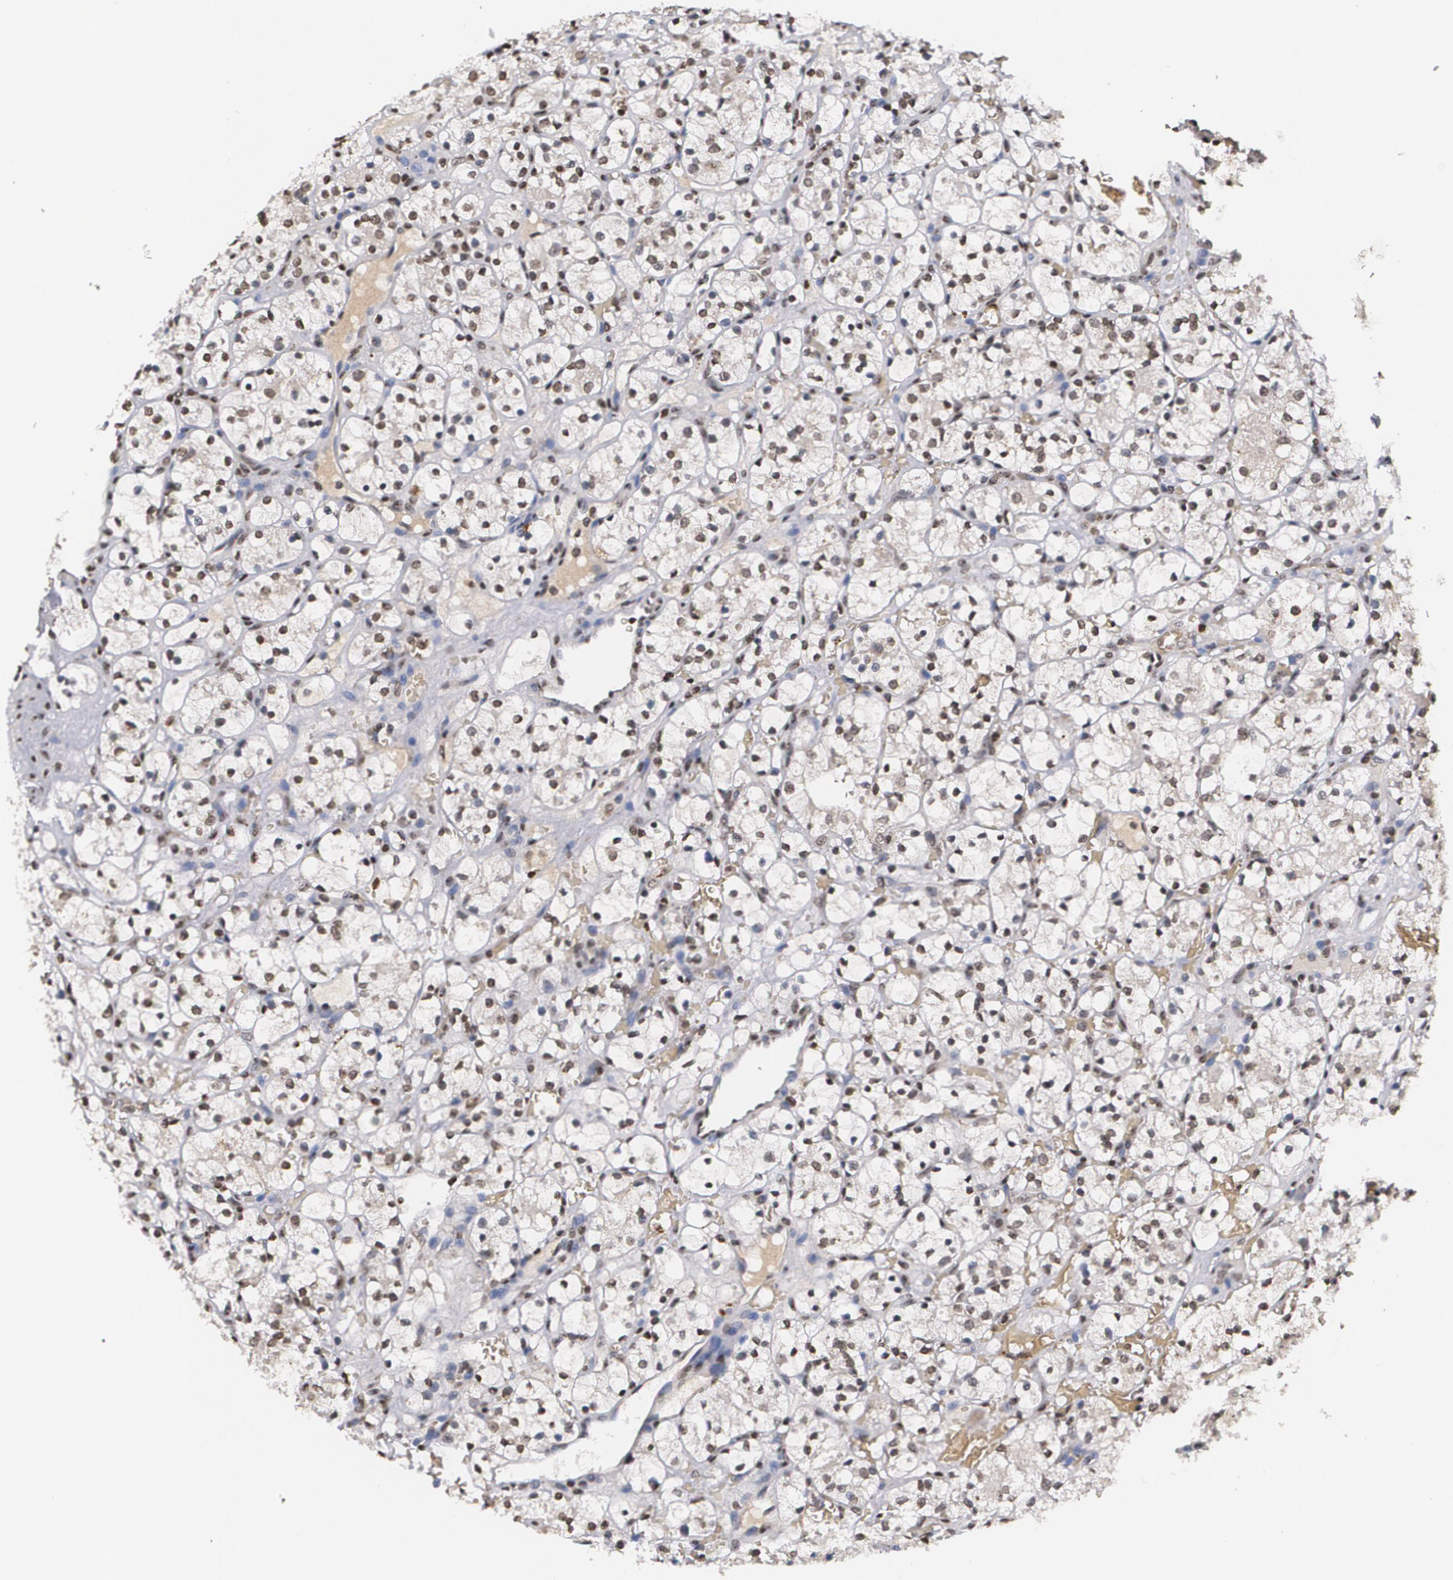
{"staining": {"intensity": "moderate", "quantity": "25%-75%", "location": "nuclear"}, "tissue": "renal cancer", "cell_type": "Tumor cells", "image_type": "cancer", "snomed": [{"axis": "morphology", "description": "Adenocarcinoma, NOS"}, {"axis": "topography", "description": "Kidney"}], "caption": "Renal cancer (adenocarcinoma) stained with DAB (3,3'-diaminobenzidine) immunohistochemistry exhibits medium levels of moderate nuclear positivity in approximately 25%-75% of tumor cells. Immunohistochemistry (ihc) stains the protein of interest in brown and the nuclei are stained blue.", "gene": "MVP", "patient": {"sex": "female", "age": 60}}